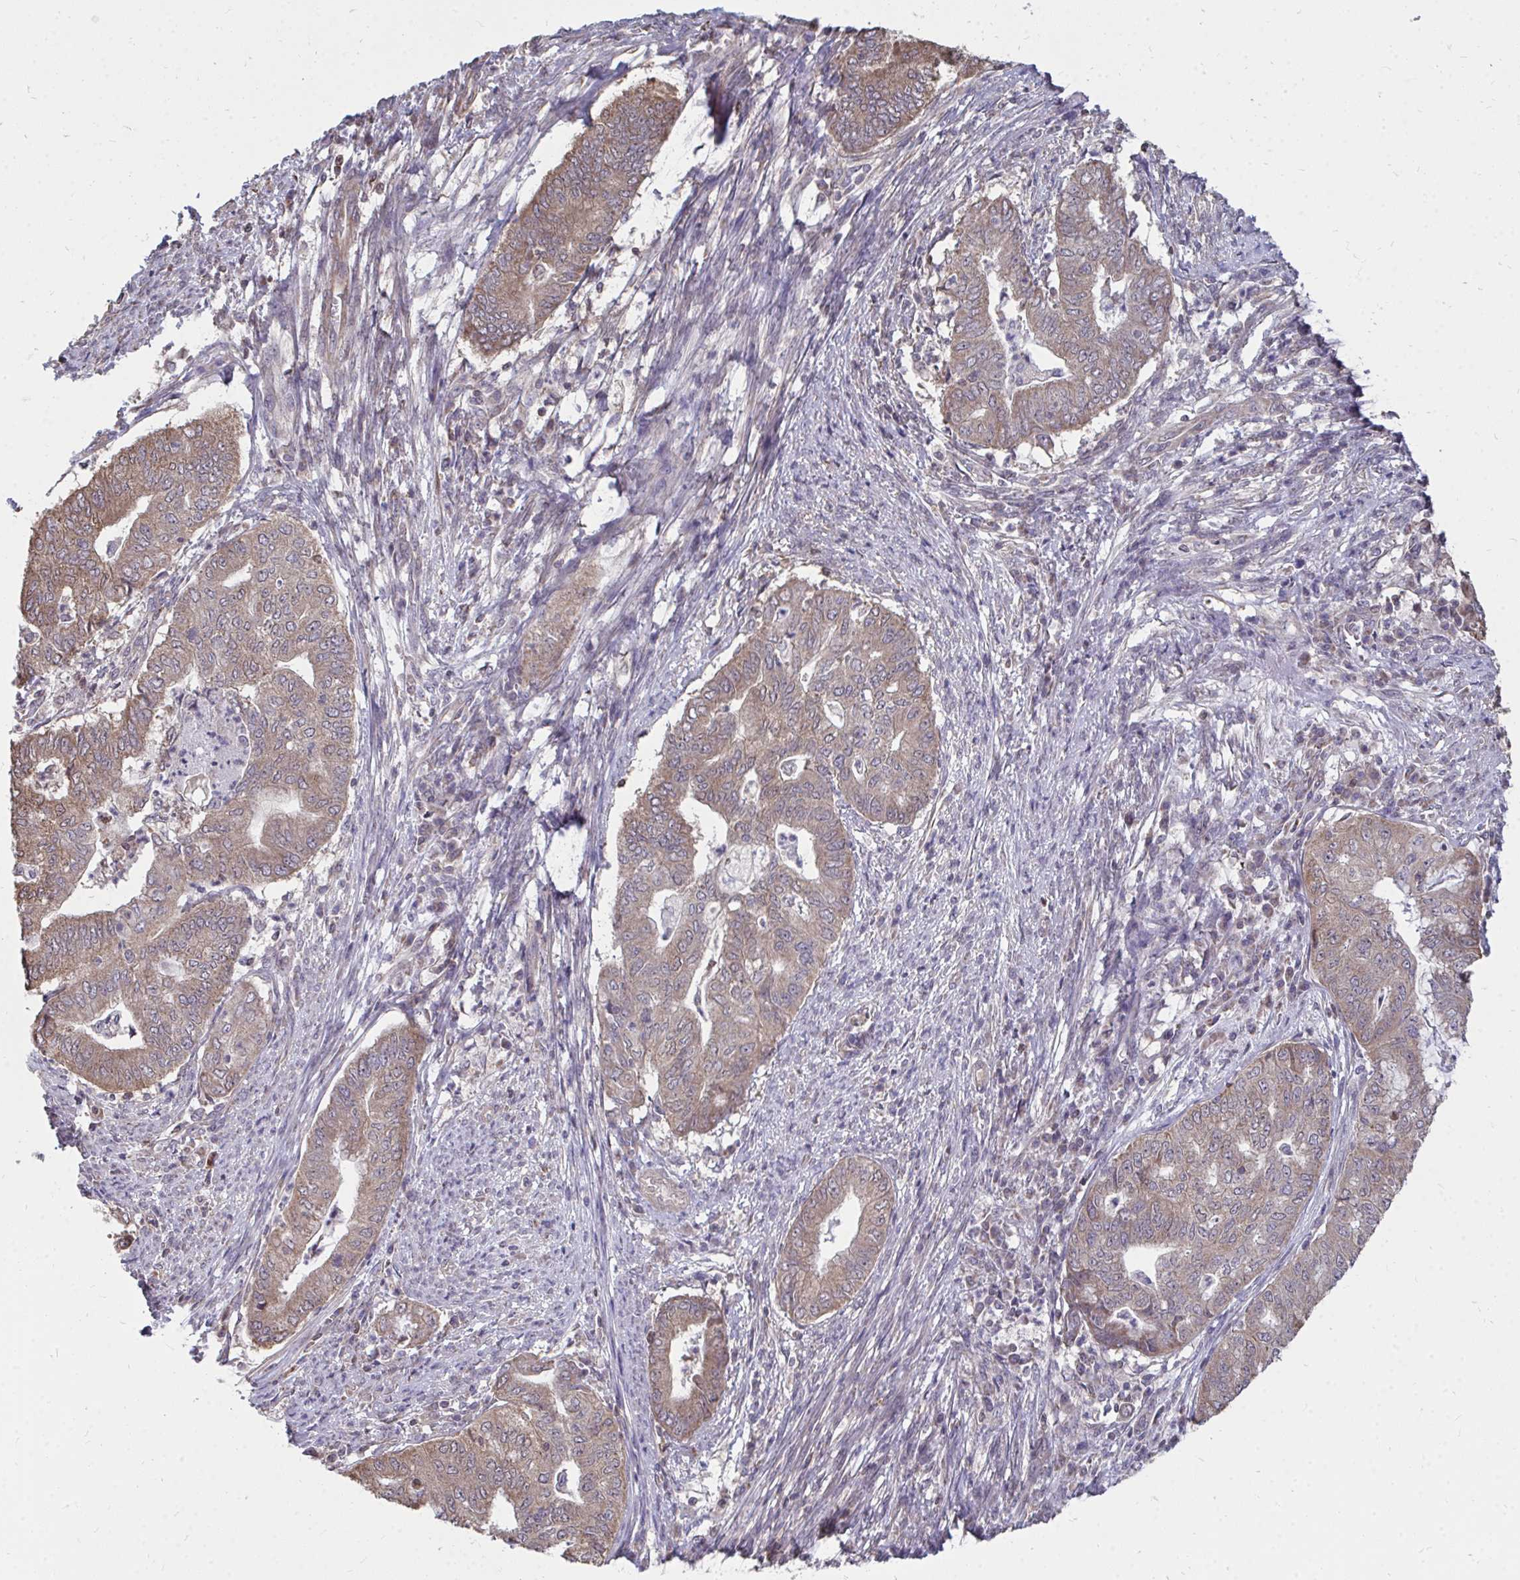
{"staining": {"intensity": "weak", "quantity": ">75%", "location": "cytoplasmic/membranous"}, "tissue": "endometrial cancer", "cell_type": "Tumor cells", "image_type": "cancer", "snomed": [{"axis": "morphology", "description": "Adenocarcinoma, NOS"}, {"axis": "topography", "description": "Endometrium"}], "caption": "DAB immunohistochemical staining of human endometrial cancer displays weak cytoplasmic/membranous protein expression in about >75% of tumor cells. The staining is performed using DAB (3,3'-diaminobenzidine) brown chromogen to label protein expression. The nuclei are counter-stained blue using hematoxylin.", "gene": "DNAJA2", "patient": {"sex": "female", "age": 79}}